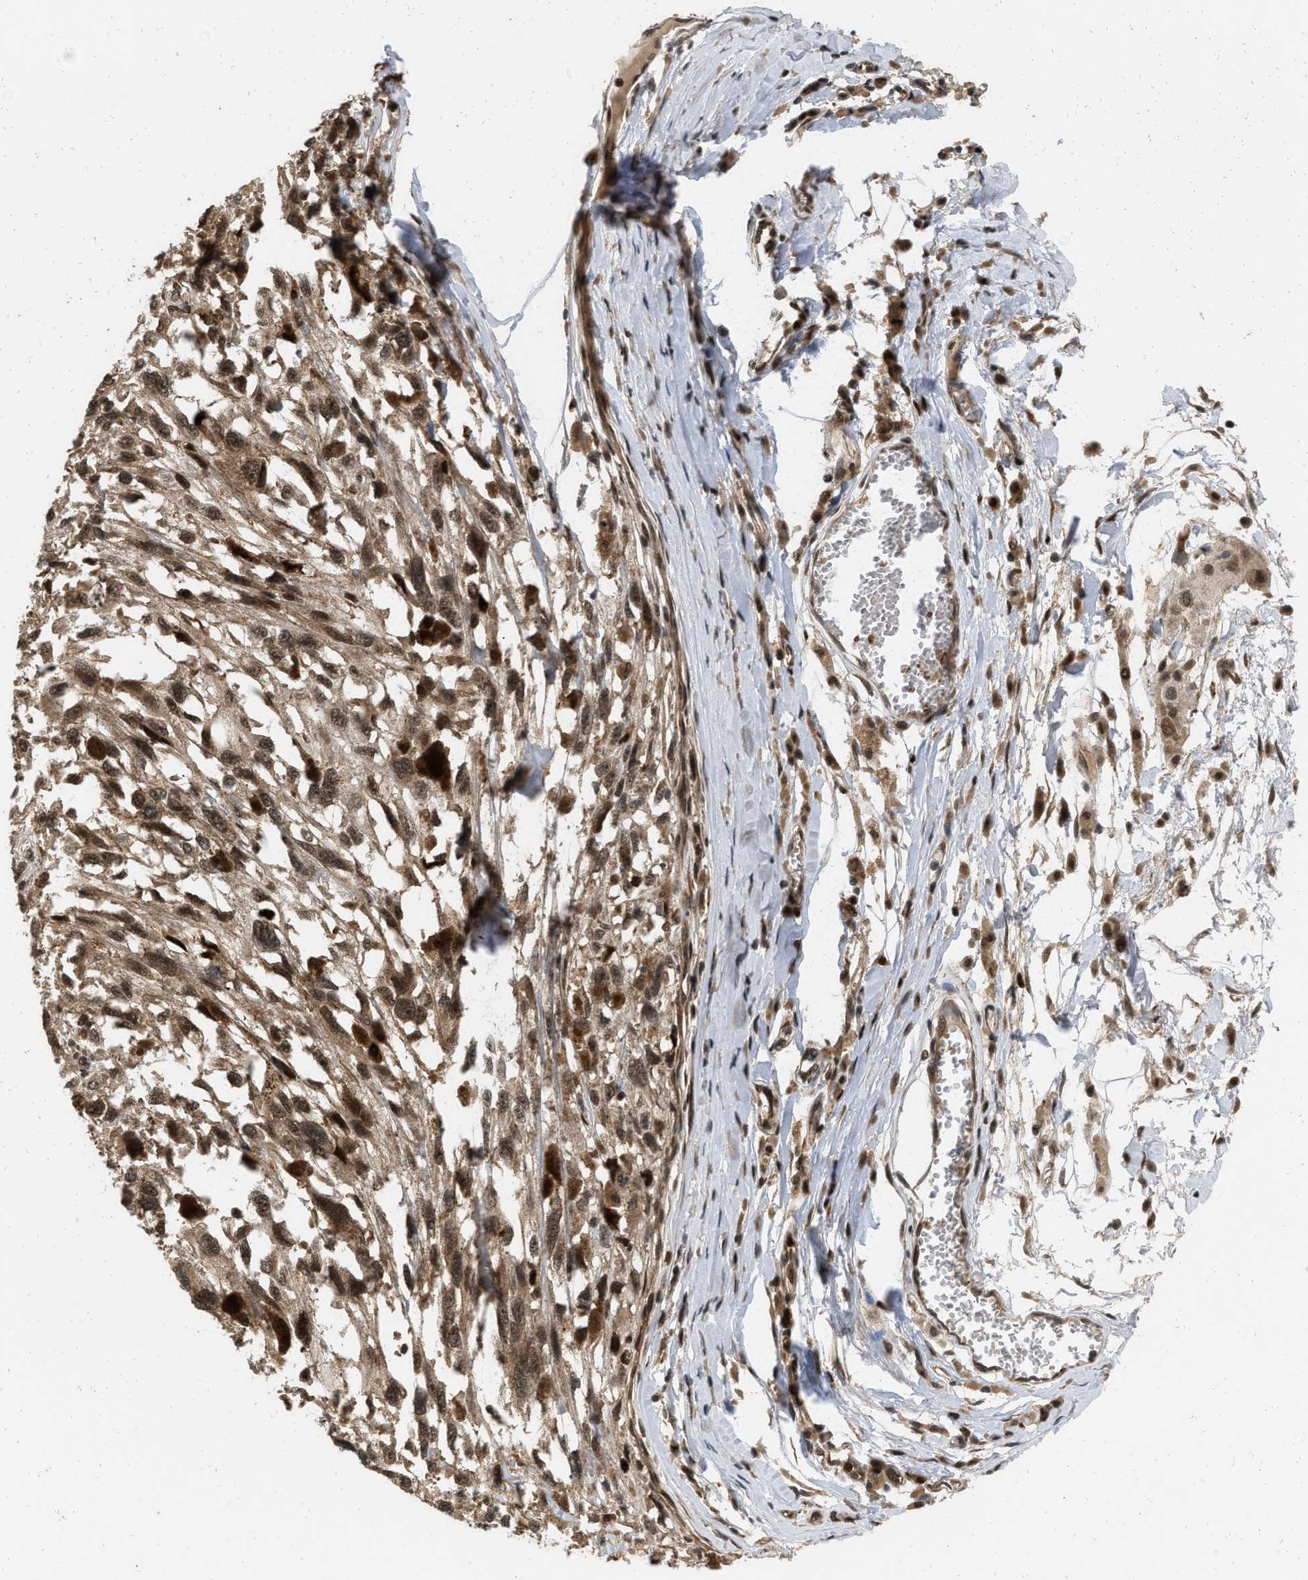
{"staining": {"intensity": "moderate", "quantity": ">75%", "location": "cytoplasmic/membranous,nuclear"}, "tissue": "melanoma", "cell_type": "Tumor cells", "image_type": "cancer", "snomed": [{"axis": "morphology", "description": "Malignant melanoma, Metastatic site"}, {"axis": "topography", "description": "Lymph node"}], "caption": "Immunohistochemistry photomicrograph of malignant melanoma (metastatic site) stained for a protein (brown), which shows medium levels of moderate cytoplasmic/membranous and nuclear positivity in approximately >75% of tumor cells.", "gene": "ANKRD11", "patient": {"sex": "male", "age": 59}}